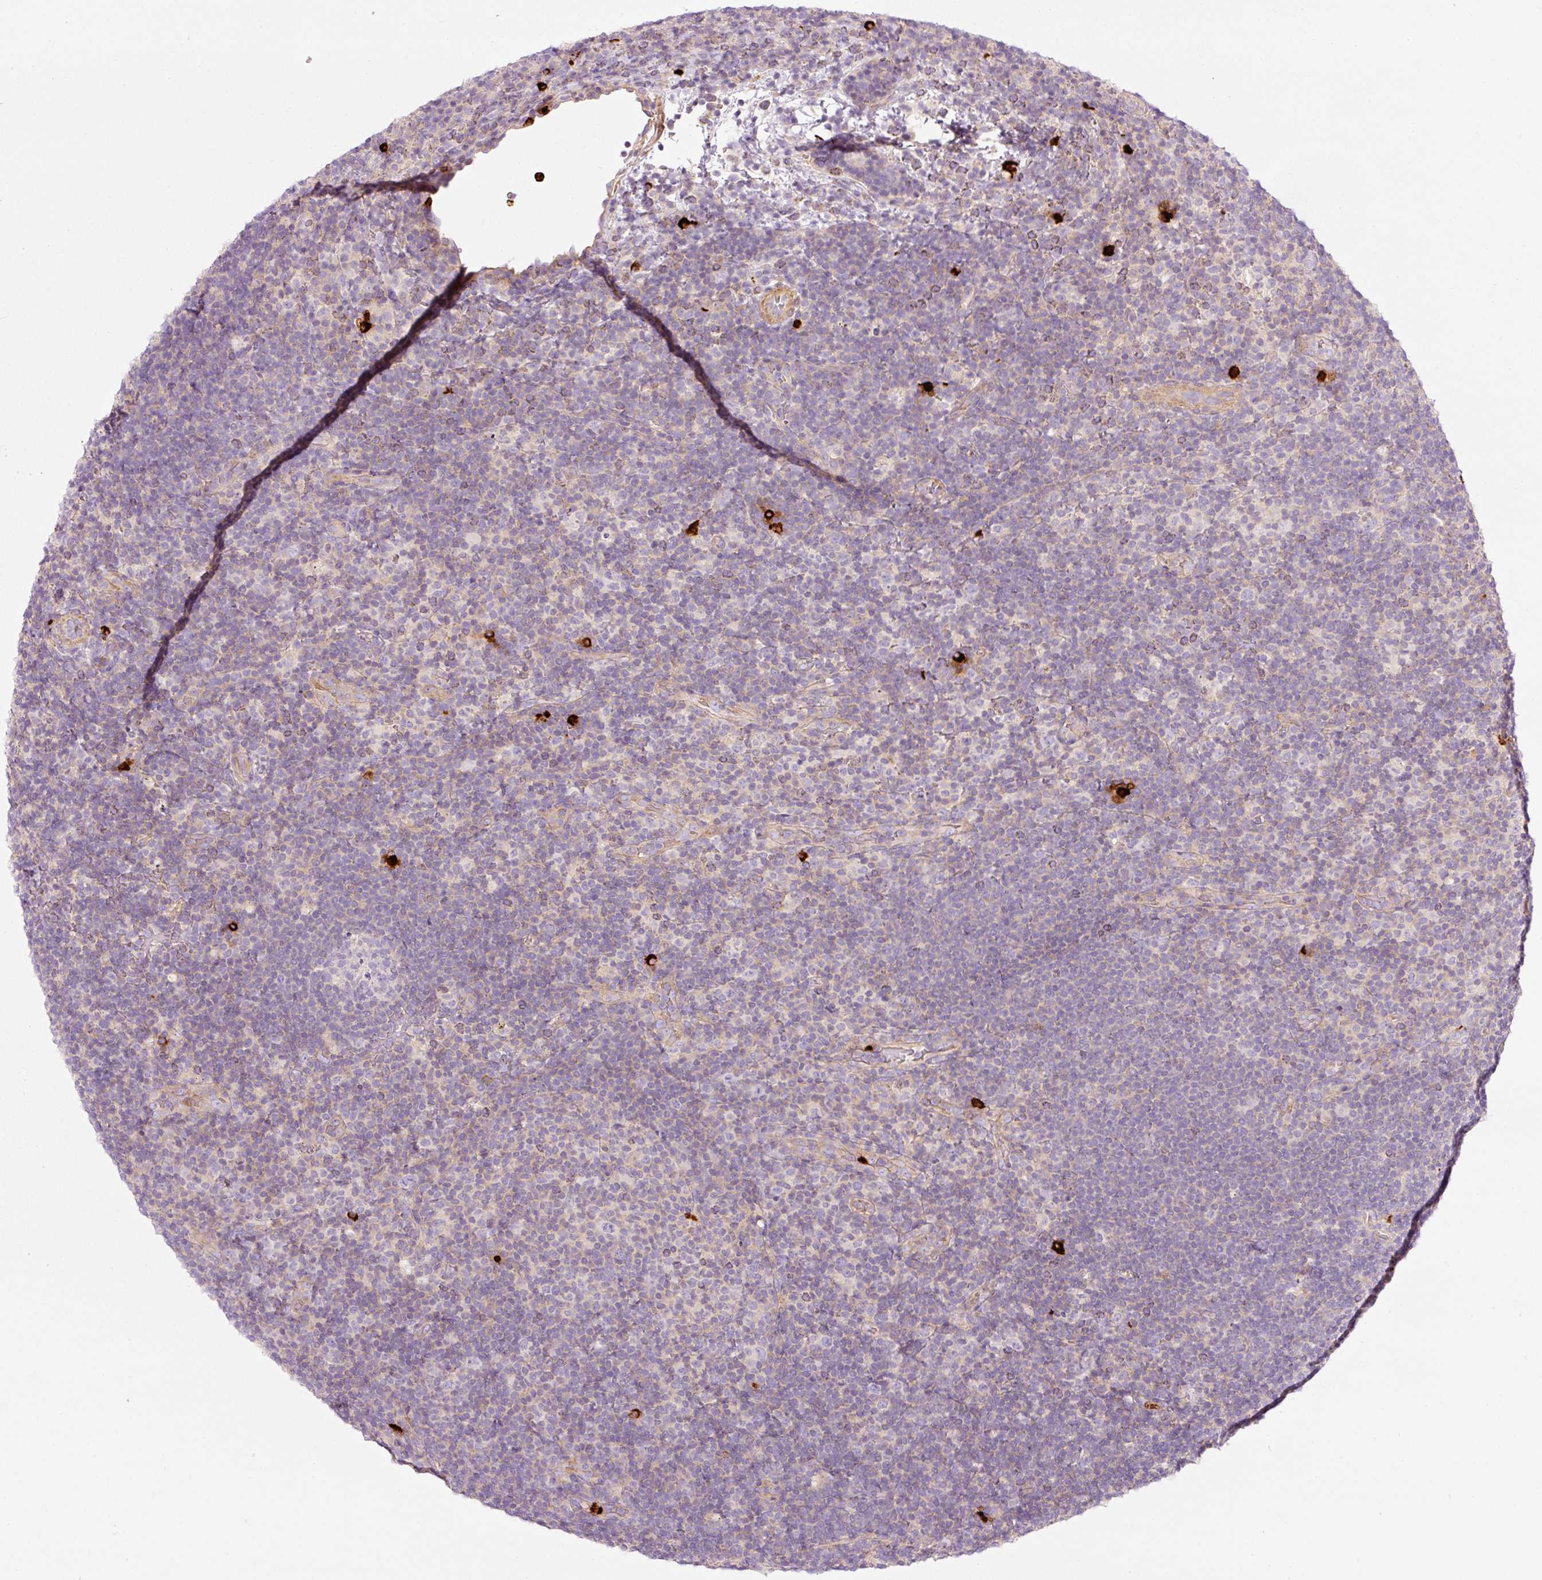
{"staining": {"intensity": "negative", "quantity": "none", "location": "none"}, "tissue": "lymphoma", "cell_type": "Tumor cells", "image_type": "cancer", "snomed": [{"axis": "morphology", "description": "Hodgkin's disease, NOS"}, {"axis": "topography", "description": "Lymph node"}], "caption": "The immunohistochemistry (IHC) photomicrograph has no significant expression in tumor cells of Hodgkin's disease tissue. (Immunohistochemistry, brightfield microscopy, high magnification).", "gene": "MAP3K3", "patient": {"sex": "female", "age": 57}}